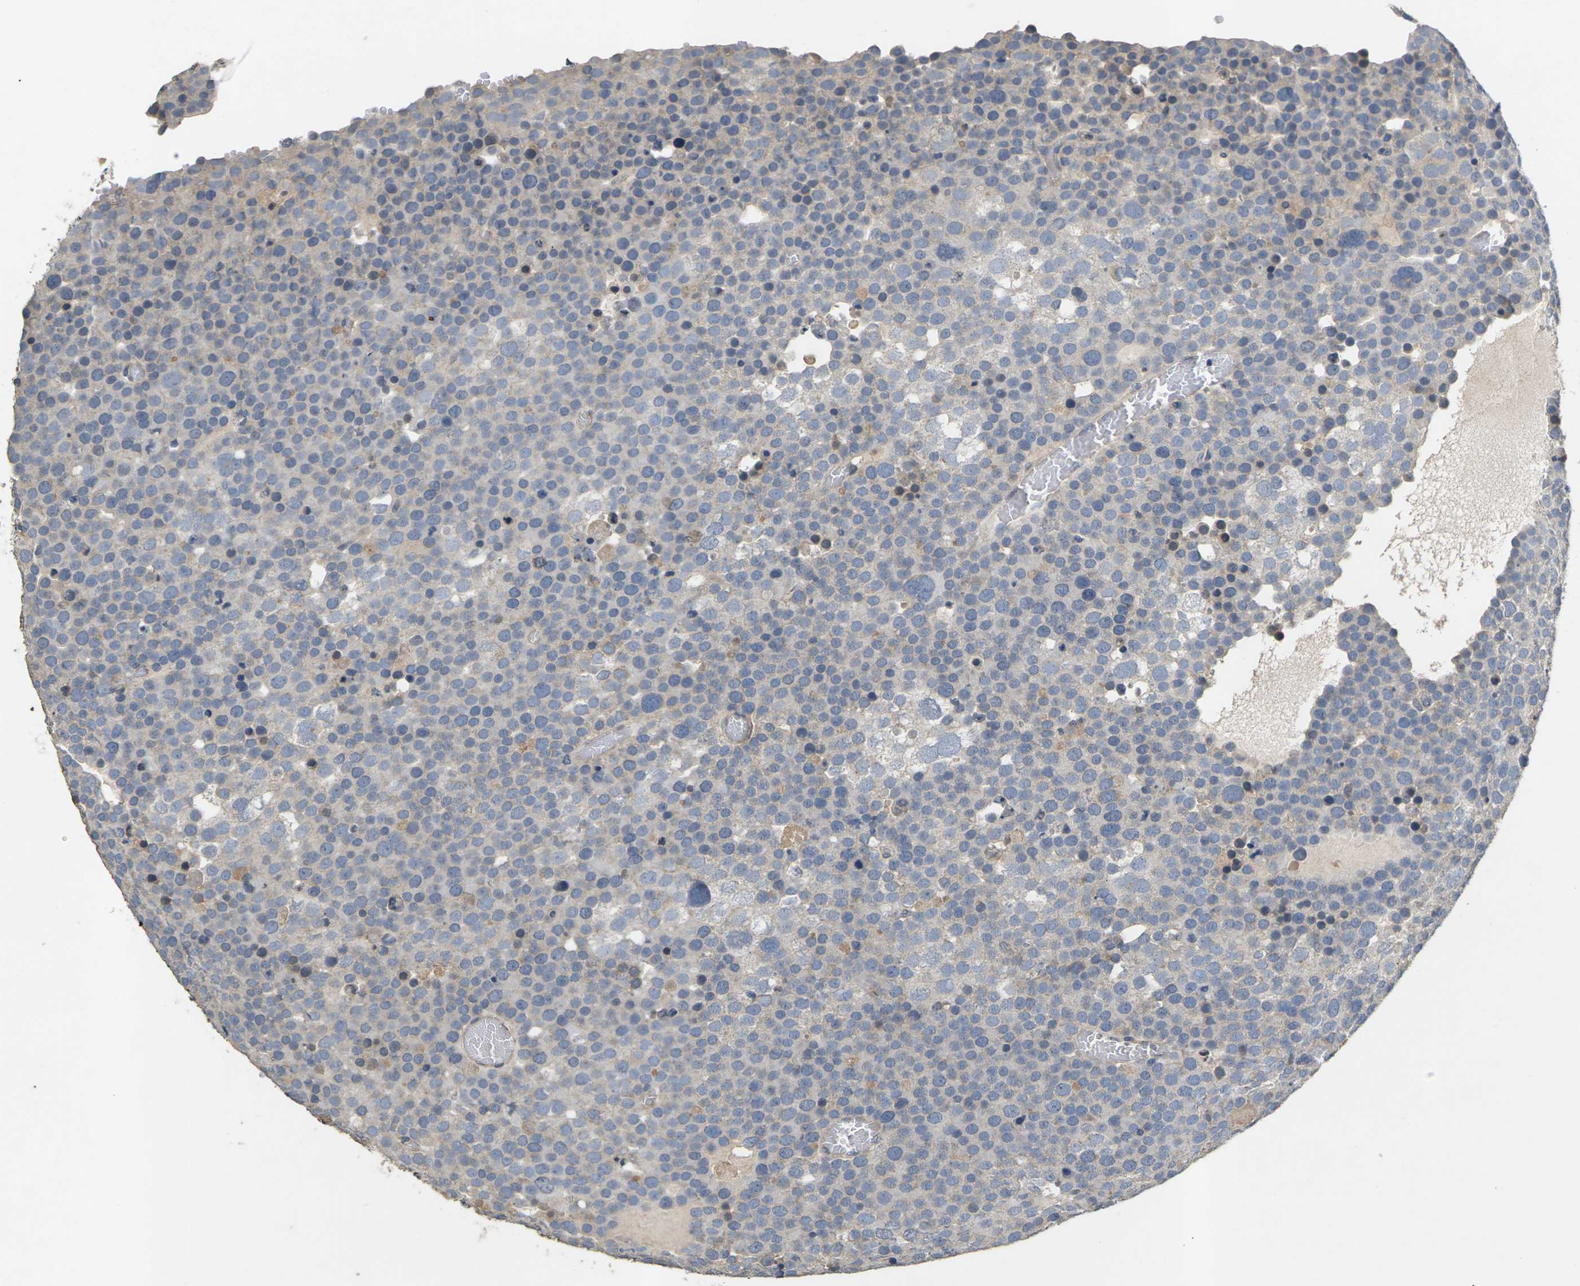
{"staining": {"intensity": "negative", "quantity": "none", "location": "none"}, "tissue": "testis cancer", "cell_type": "Tumor cells", "image_type": "cancer", "snomed": [{"axis": "morphology", "description": "Seminoma, NOS"}, {"axis": "topography", "description": "Testis"}], "caption": "DAB immunohistochemical staining of testis cancer reveals no significant expression in tumor cells.", "gene": "SLC2A2", "patient": {"sex": "male", "age": 71}}